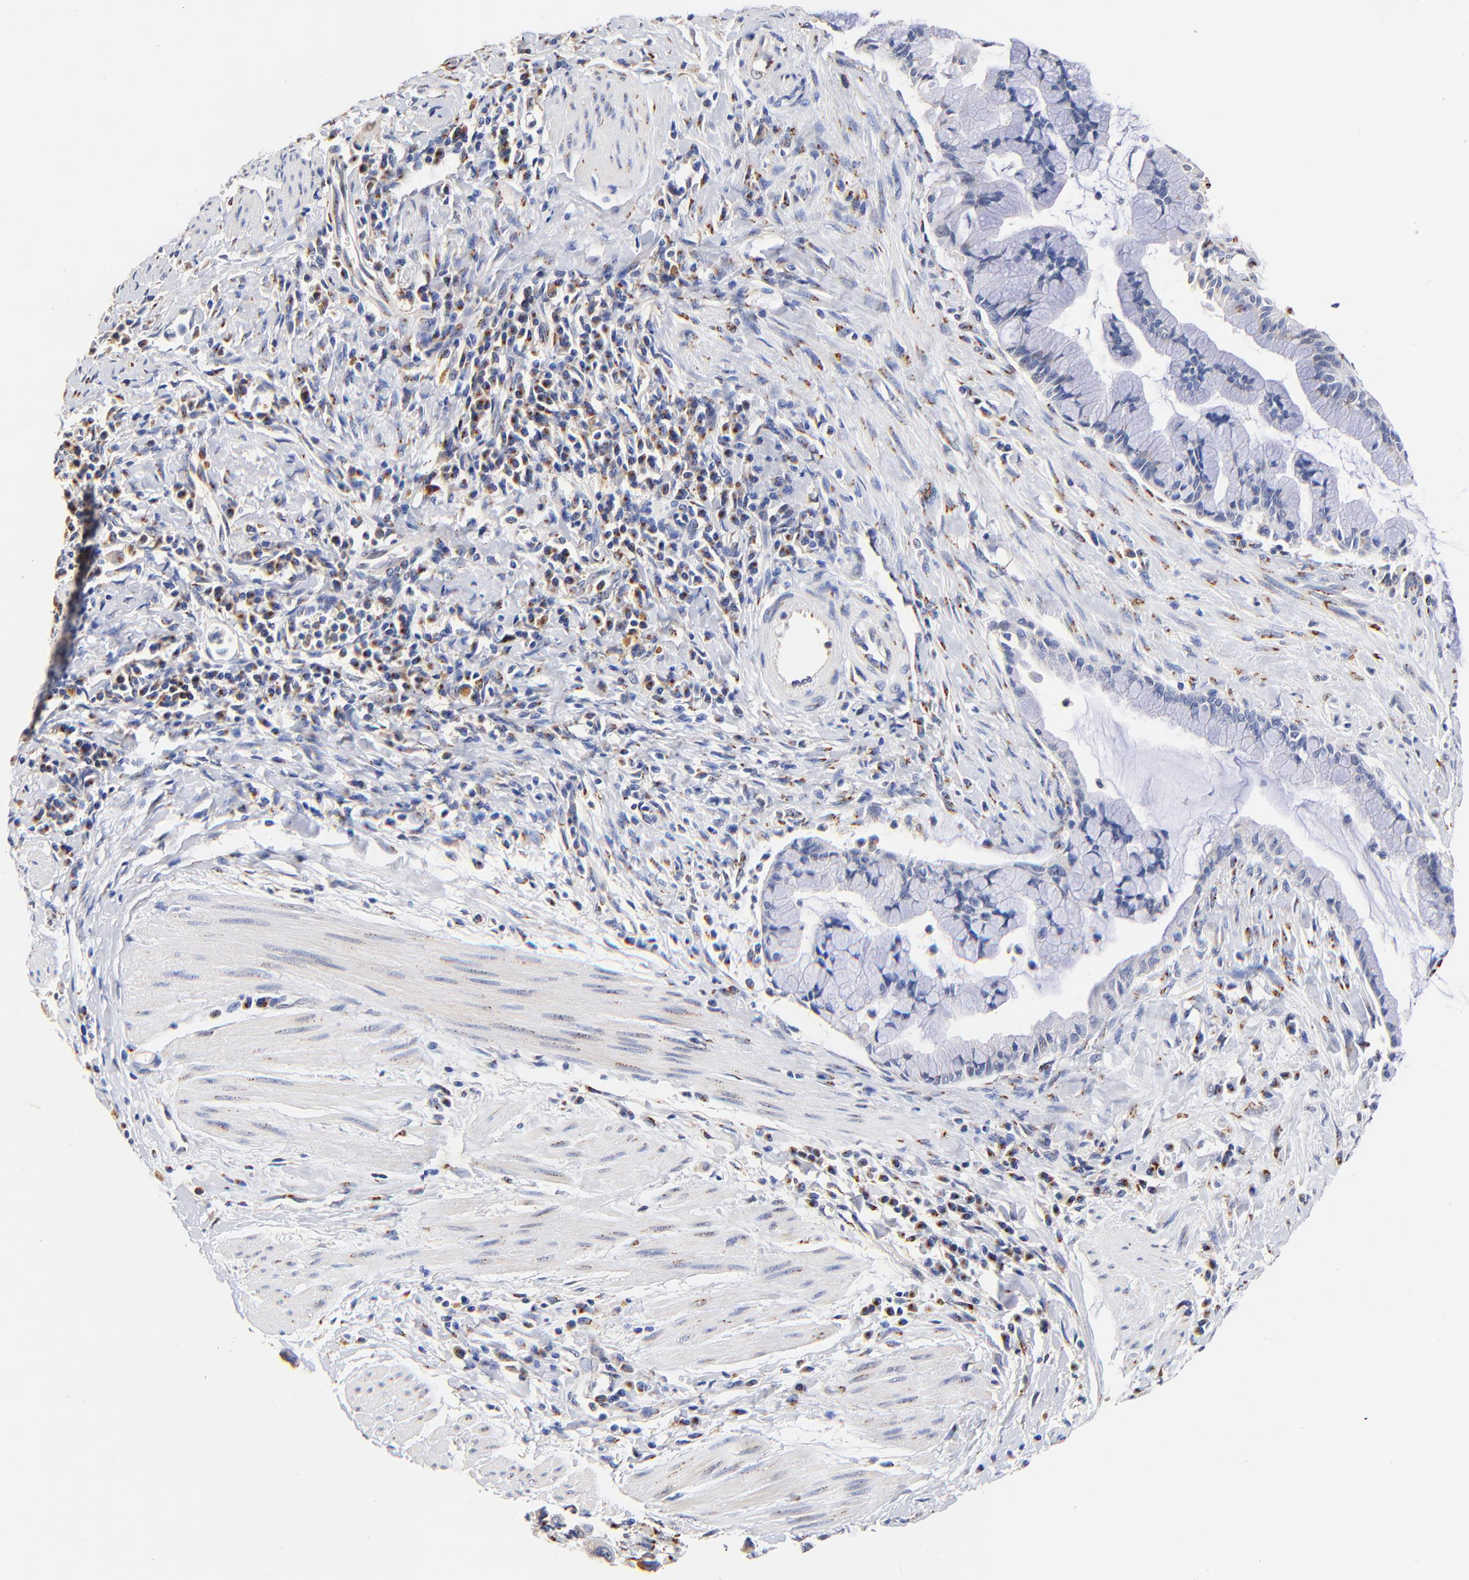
{"staining": {"intensity": "negative", "quantity": "none", "location": "none"}, "tissue": "pancreatic cancer", "cell_type": "Tumor cells", "image_type": "cancer", "snomed": [{"axis": "morphology", "description": "Adenocarcinoma, NOS"}, {"axis": "topography", "description": "Pancreas"}], "caption": "Immunohistochemistry (IHC) histopathology image of neoplastic tissue: human adenocarcinoma (pancreatic) stained with DAB reveals no significant protein staining in tumor cells.", "gene": "FMNL3", "patient": {"sex": "male", "age": 59}}